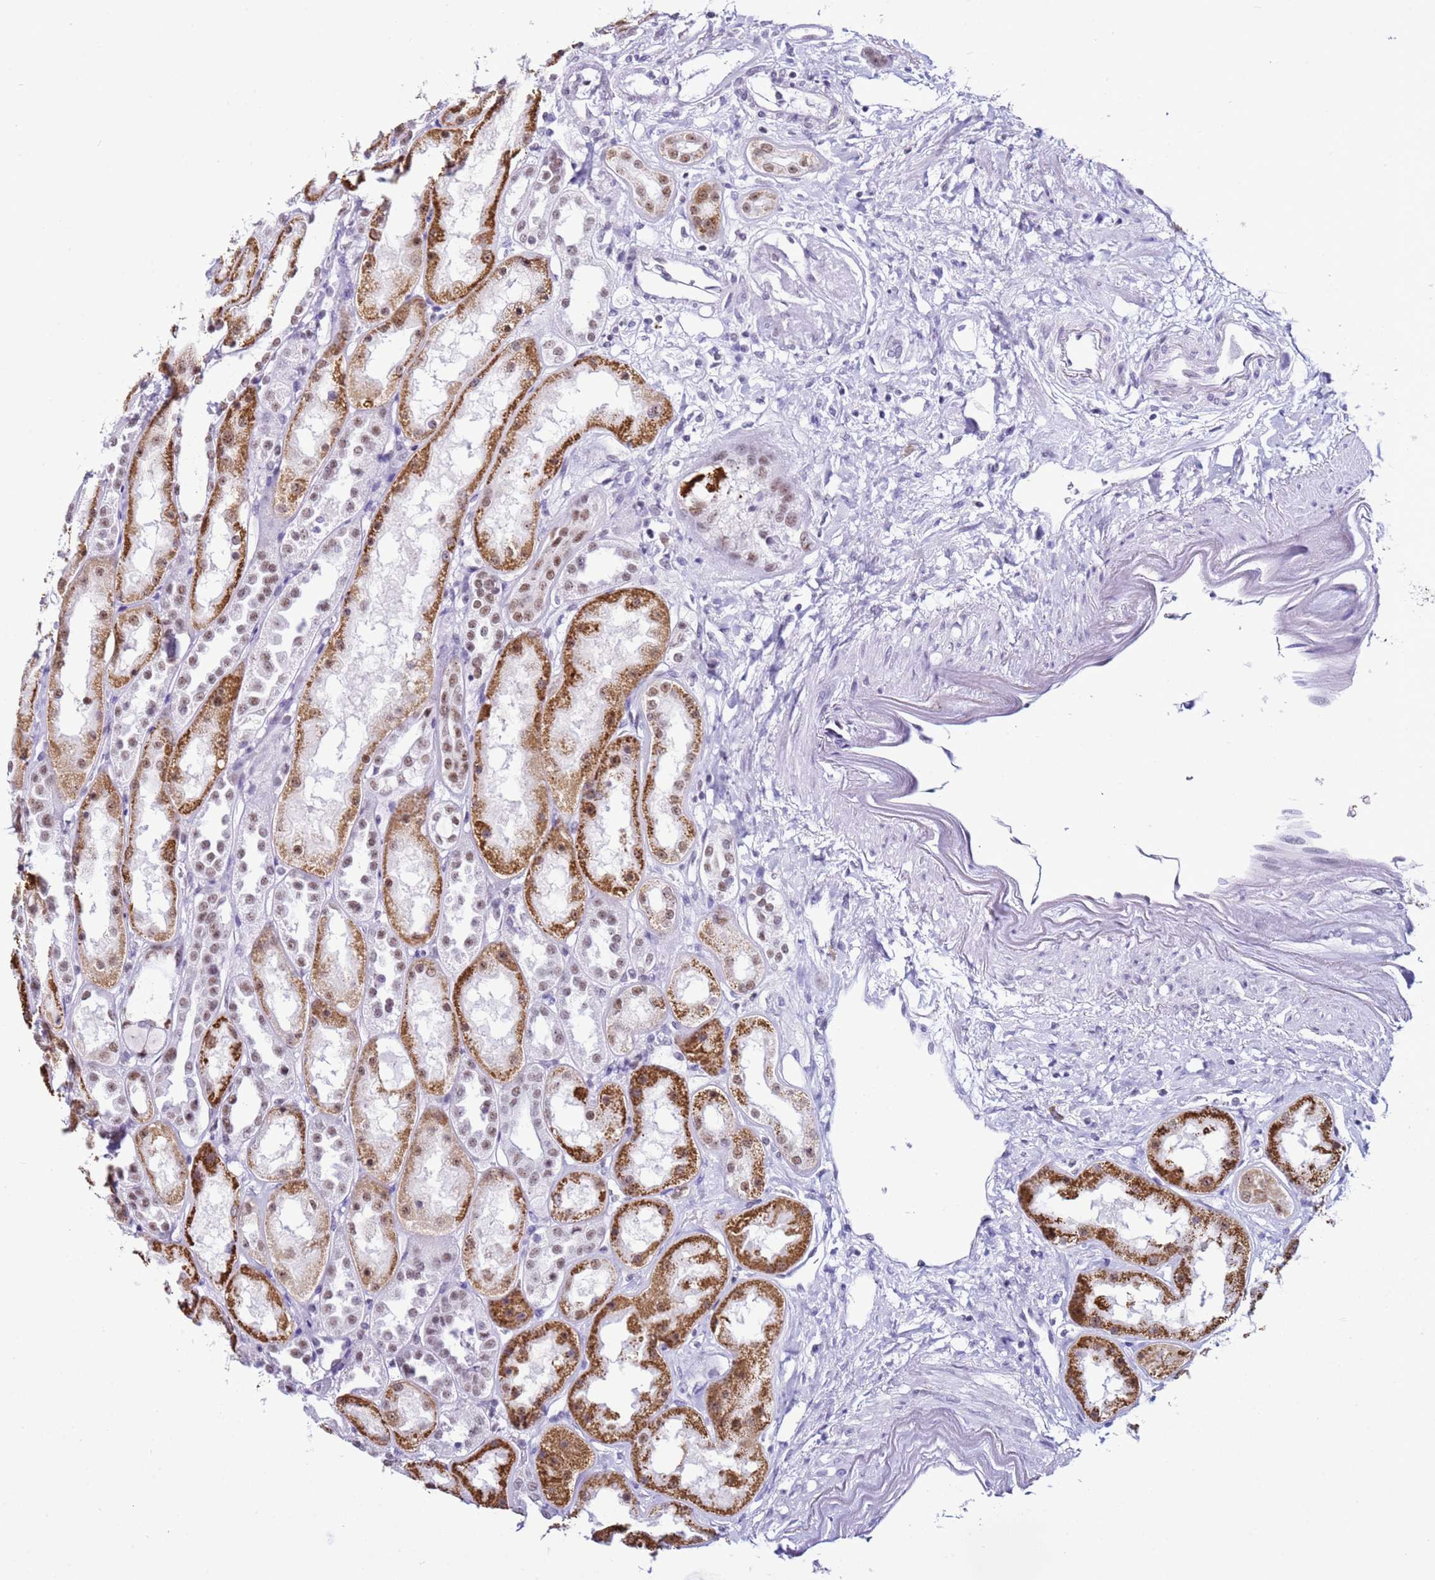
{"staining": {"intensity": "negative", "quantity": "none", "location": "none"}, "tissue": "kidney", "cell_type": "Cells in glomeruli", "image_type": "normal", "snomed": [{"axis": "morphology", "description": "Normal tissue, NOS"}, {"axis": "topography", "description": "Kidney"}], "caption": "Immunohistochemical staining of unremarkable human kidney reveals no significant positivity in cells in glomeruli.", "gene": "DHX15", "patient": {"sex": "male", "age": 70}}